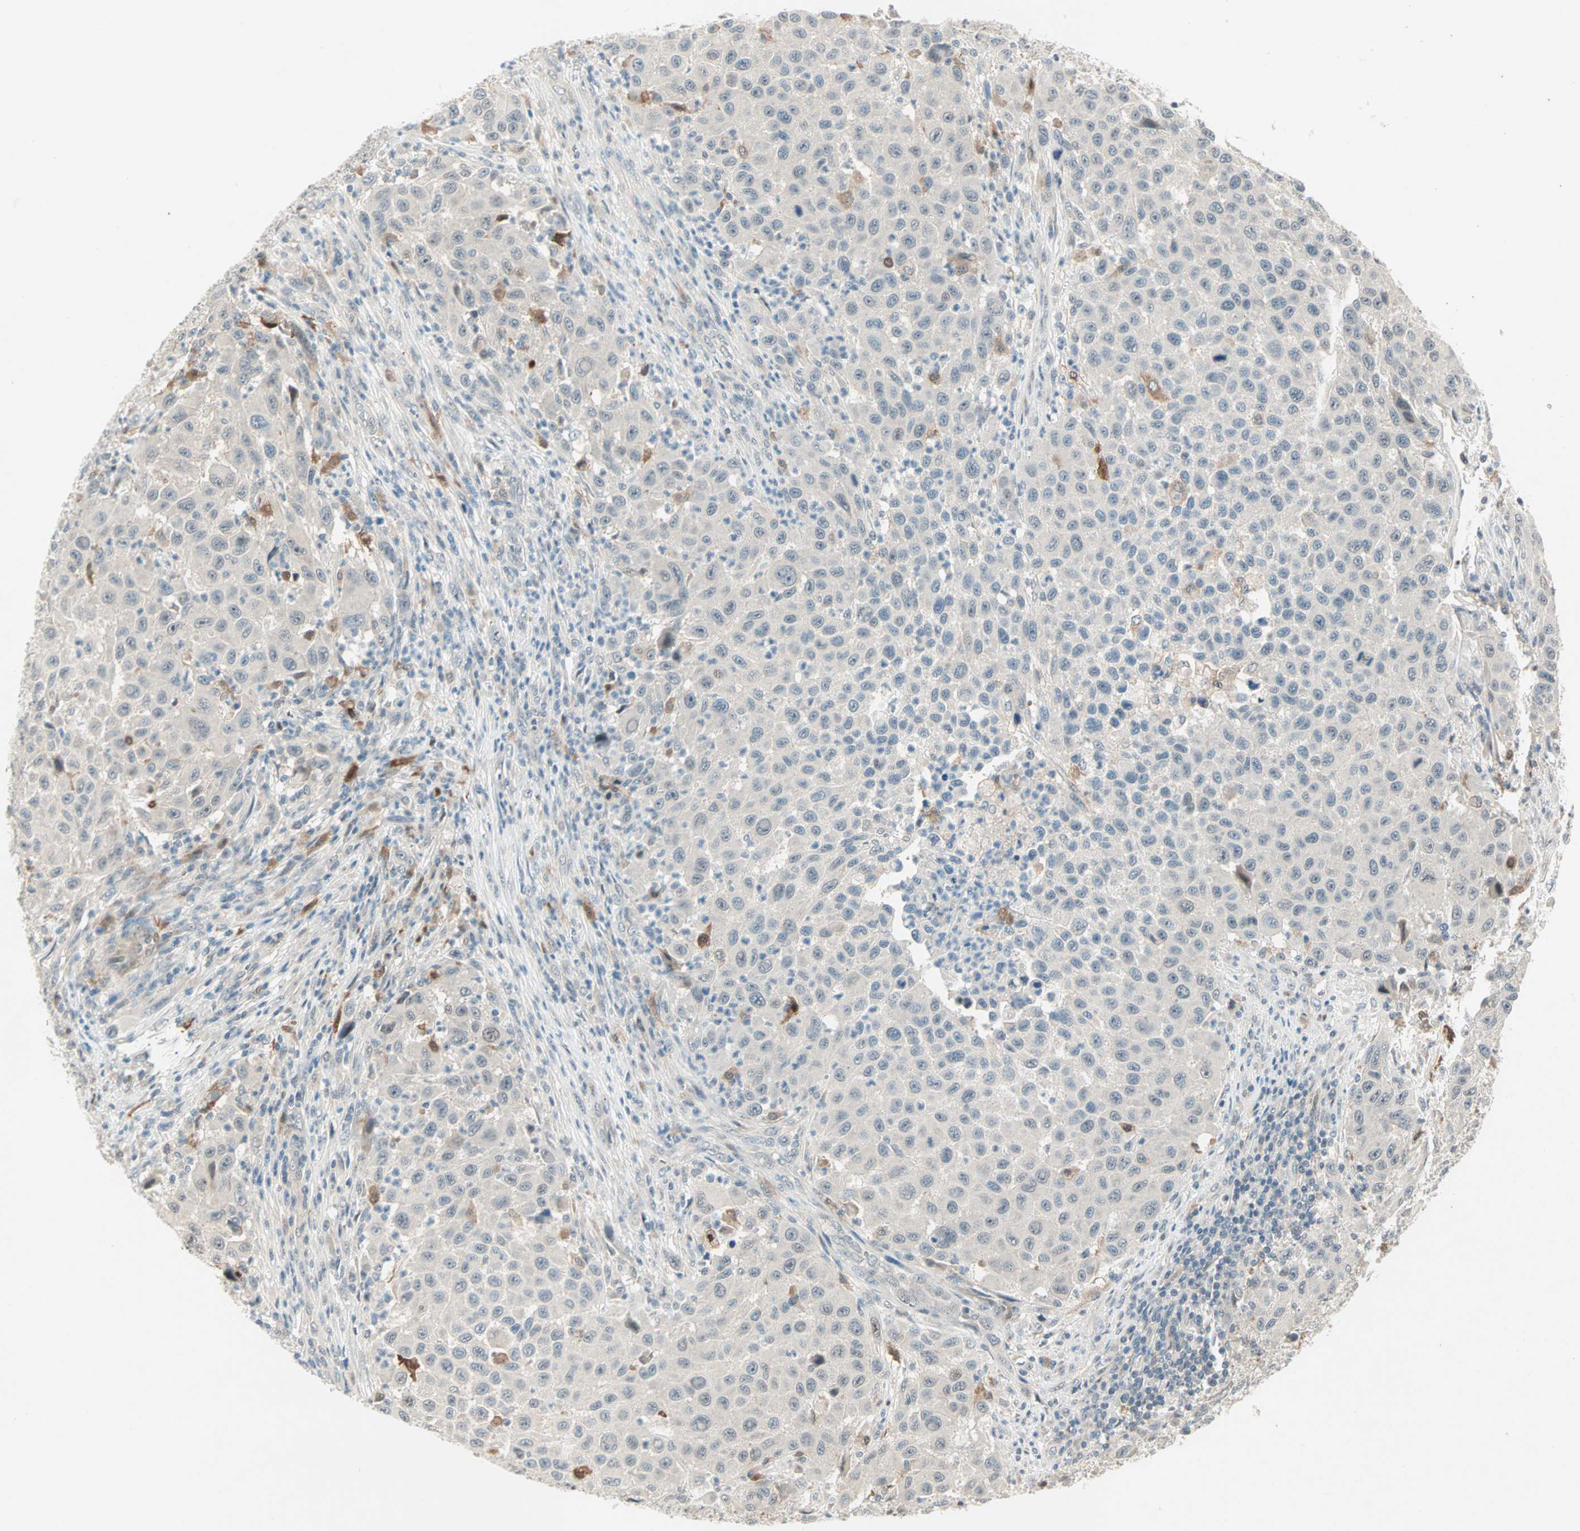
{"staining": {"intensity": "weak", "quantity": "<25%", "location": "cytoplasmic/membranous"}, "tissue": "melanoma", "cell_type": "Tumor cells", "image_type": "cancer", "snomed": [{"axis": "morphology", "description": "Malignant melanoma, Metastatic site"}, {"axis": "topography", "description": "Lymph node"}], "caption": "Human malignant melanoma (metastatic site) stained for a protein using immunohistochemistry (IHC) exhibits no staining in tumor cells.", "gene": "RTL6", "patient": {"sex": "male", "age": 61}}